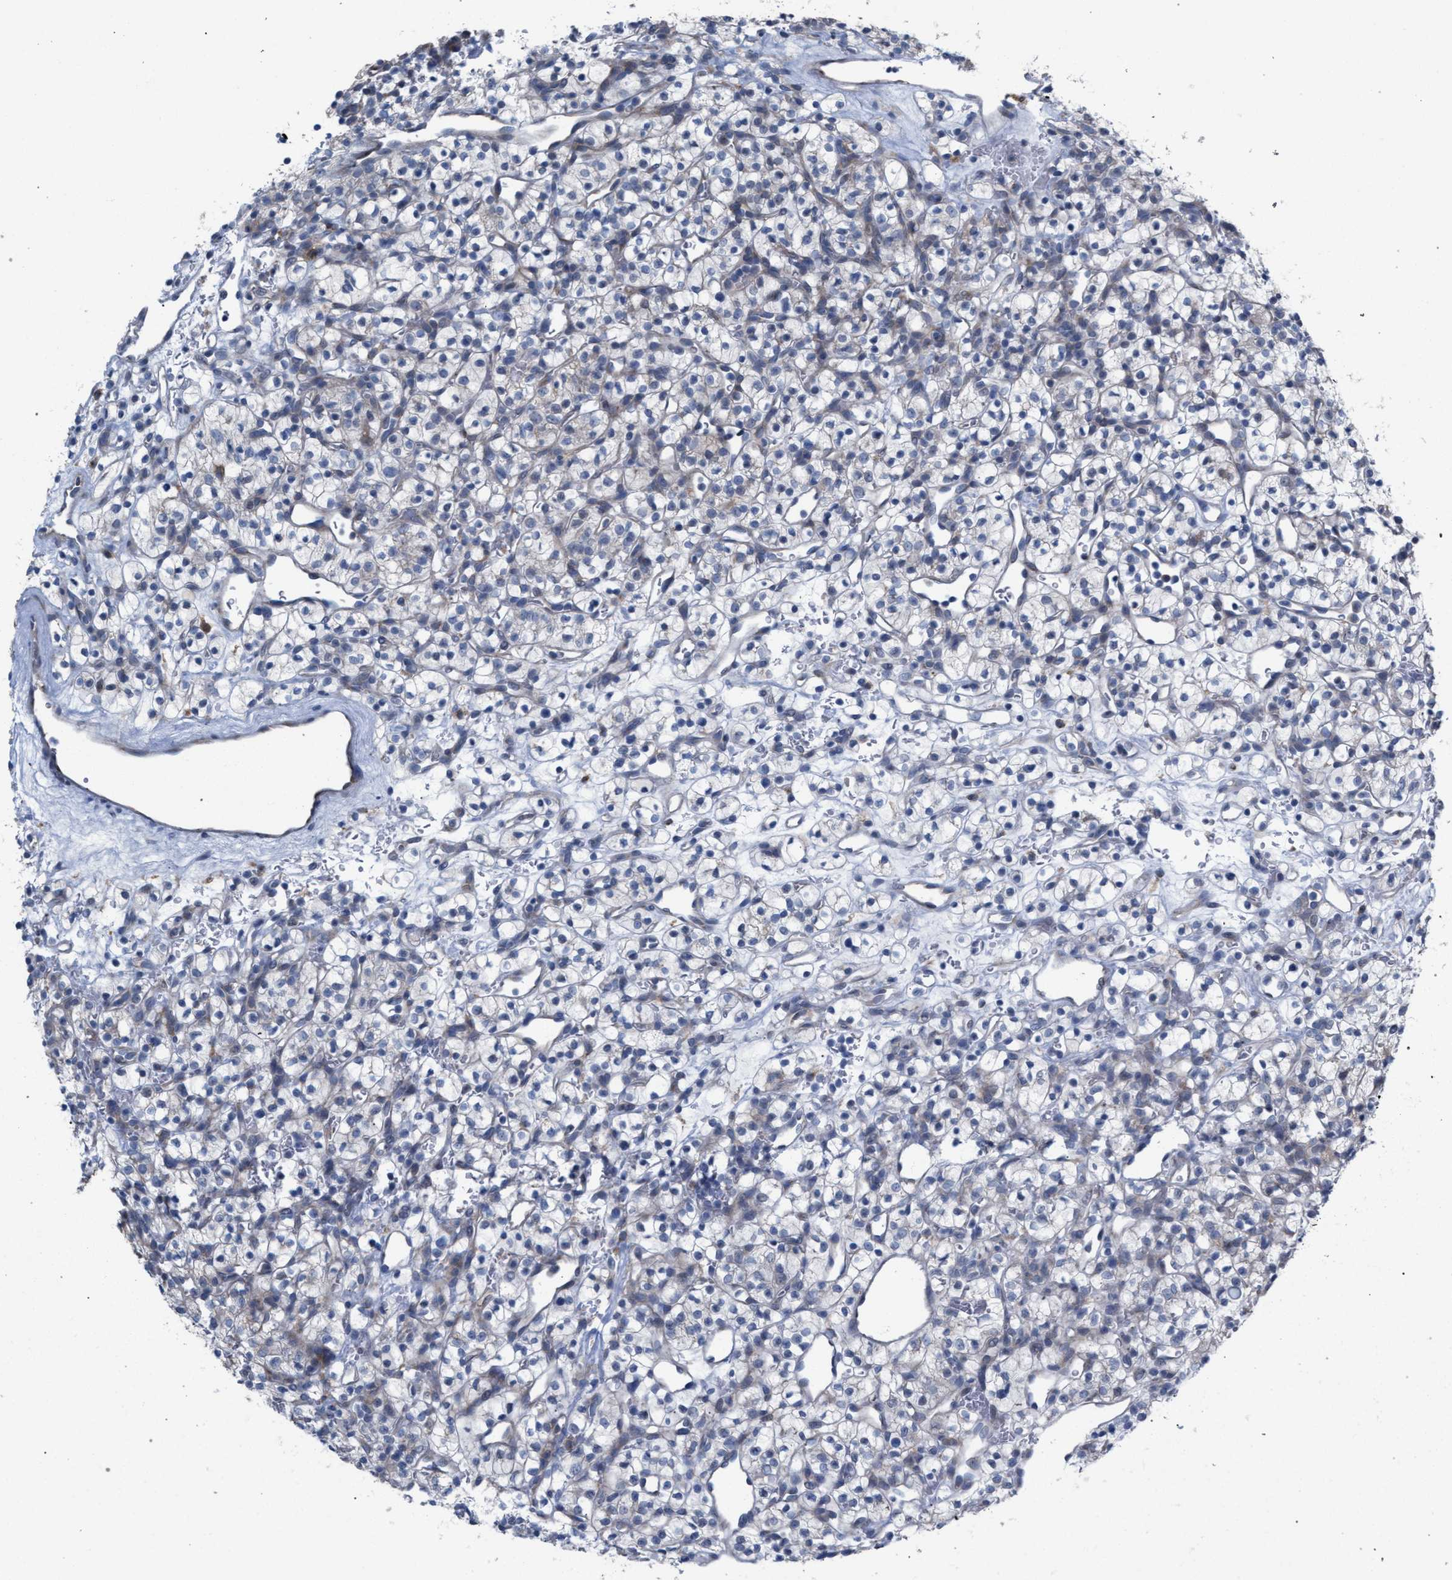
{"staining": {"intensity": "negative", "quantity": "none", "location": "none"}, "tissue": "renal cancer", "cell_type": "Tumor cells", "image_type": "cancer", "snomed": [{"axis": "morphology", "description": "Adenocarcinoma, NOS"}, {"axis": "topography", "description": "Kidney"}], "caption": "A micrograph of renal cancer (adenocarcinoma) stained for a protein exhibits no brown staining in tumor cells.", "gene": "RNF135", "patient": {"sex": "female", "age": 57}}